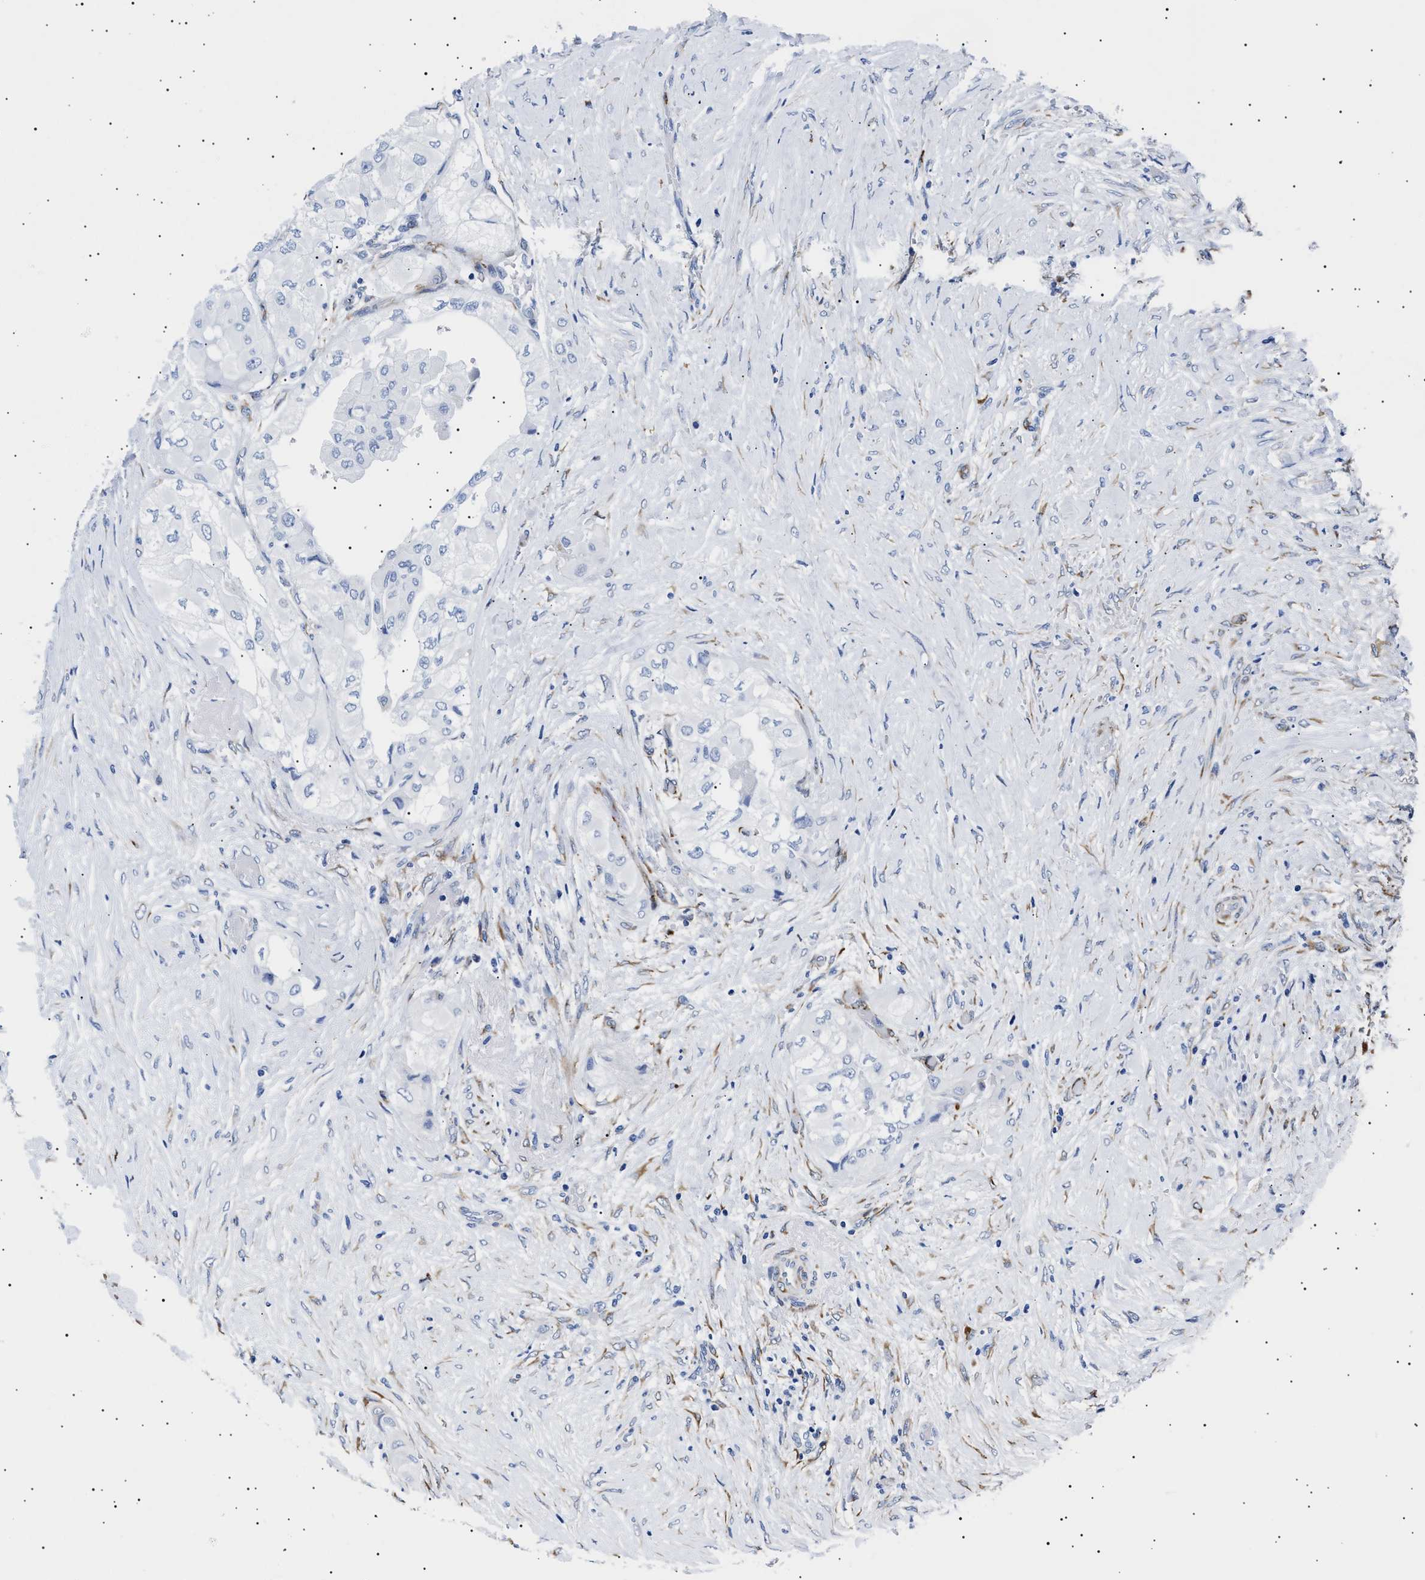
{"staining": {"intensity": "negative", "quantity": "none", "location": "none"}, "tissue": "thyroid cancer", "cell_type": "Tumor cells", "image_type": "cancer", "snomed": [{"axis": "morphology", "description": "Papillary adenocarcinoma, NOS"}, {"axis": "topography", "description": "Thyroid gland"}], "caption": "A high-resolution image shows IHC staining of papillary adenocarcinoma (thyroid), which exhibits no significant positivity in tumor cells.", "gene": "HEMGN", "patient": {"sex": "female", "age": 59}}